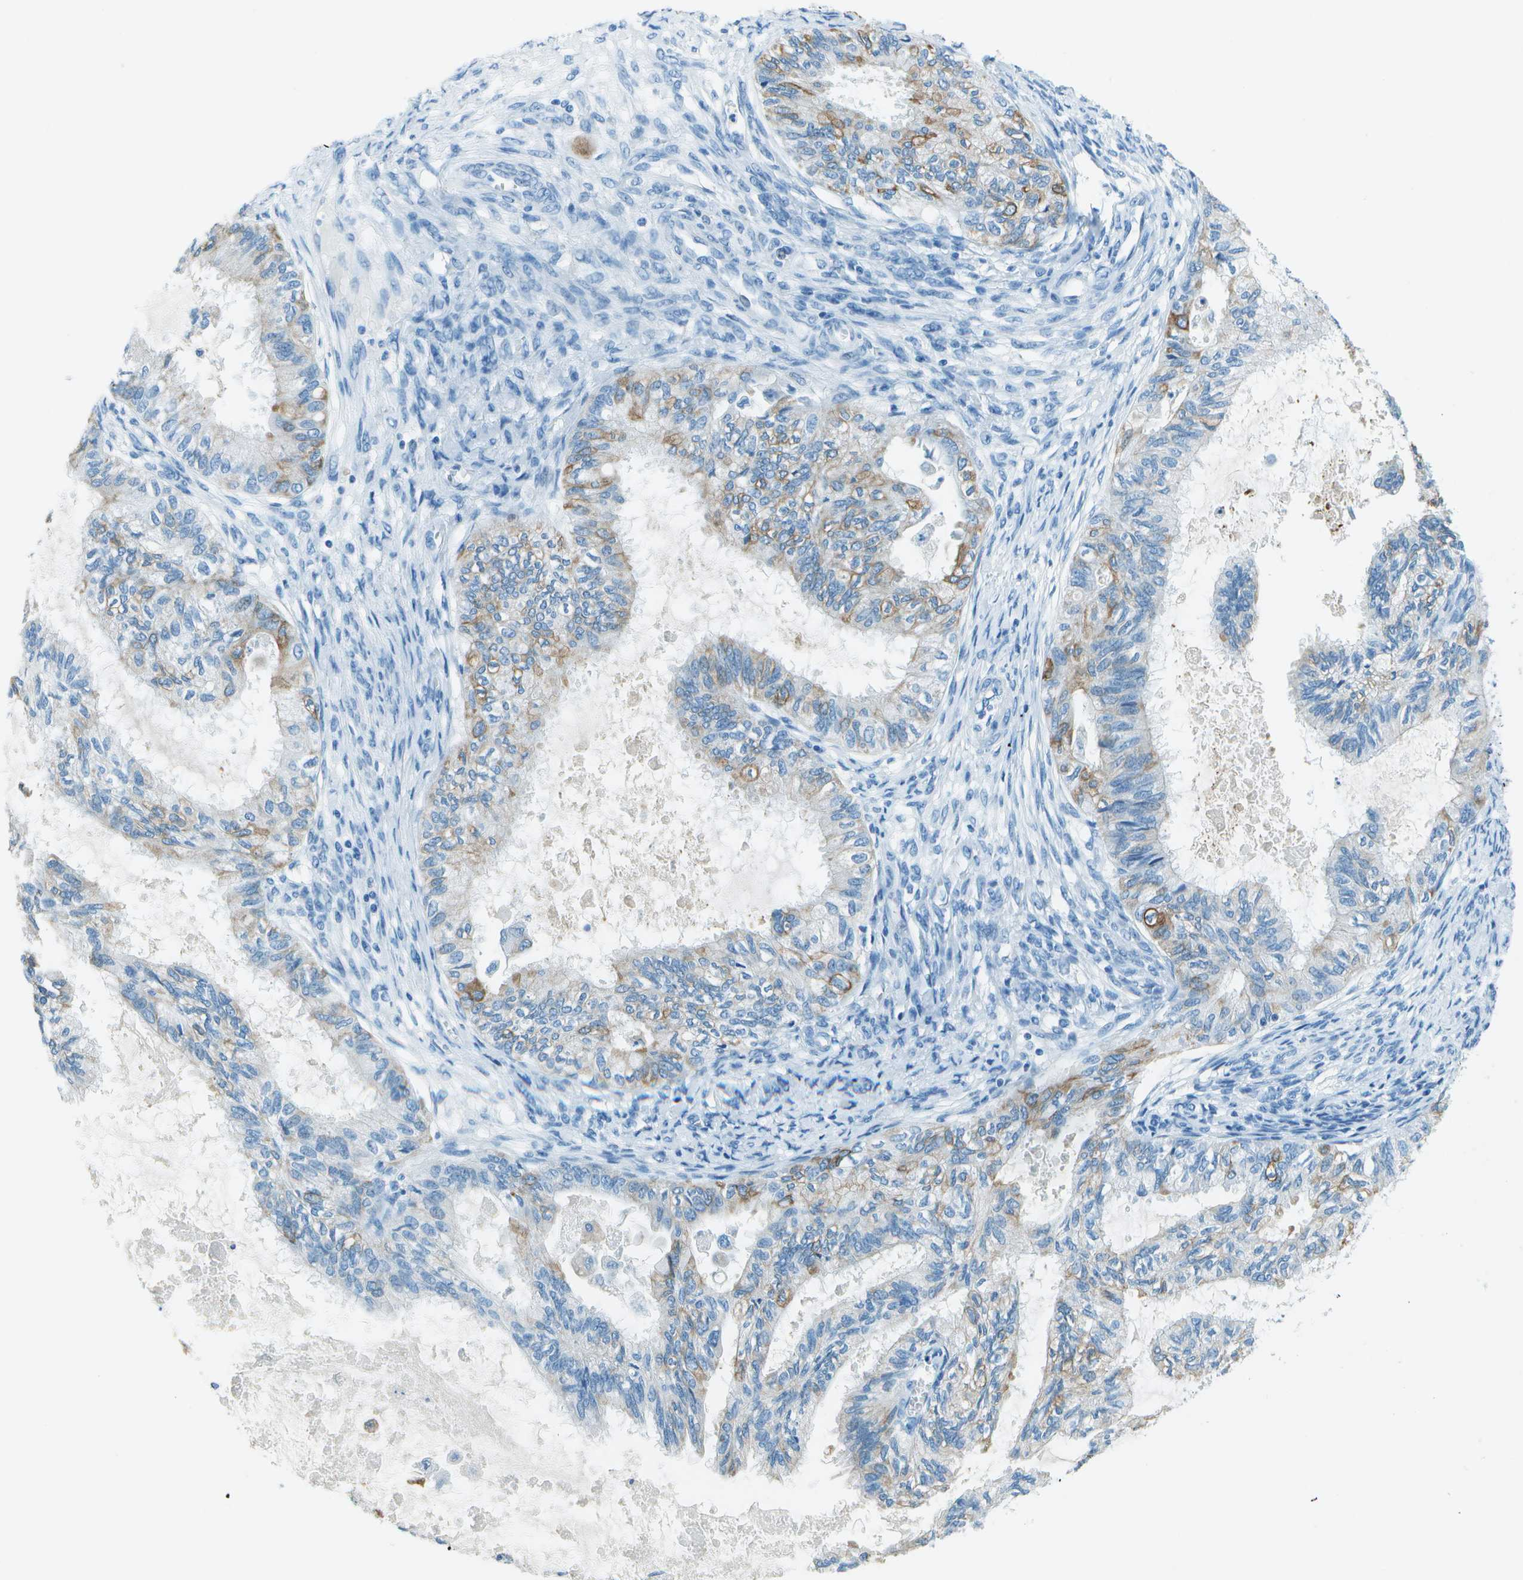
{"staining": {"intensity": "moderate", "quantity": "<25%", "location": "cytoplasmic/membranous"}, "tissue": "cervical cancer", "cell_type": "Tumor cells", "image_type": "cancer", "snomed": [{"axis": "morphology", "description": "Normal tissue, NOS"}, {"axis": "morphology", "description": "Adenocarcinoma, NOS"}, {"axis": "topography", "description": "Cervix"}, {"axis": "topography", "description": "Endometrium"}], "caption": "This is an image of IHC staining of cervical cancer (adenocarcinoma), which shows moderate expression in the cytoplasmic/membranous of tumor cells.", "gene": "SLC16A10", "patient": {"sex": "female", "age": 86}}